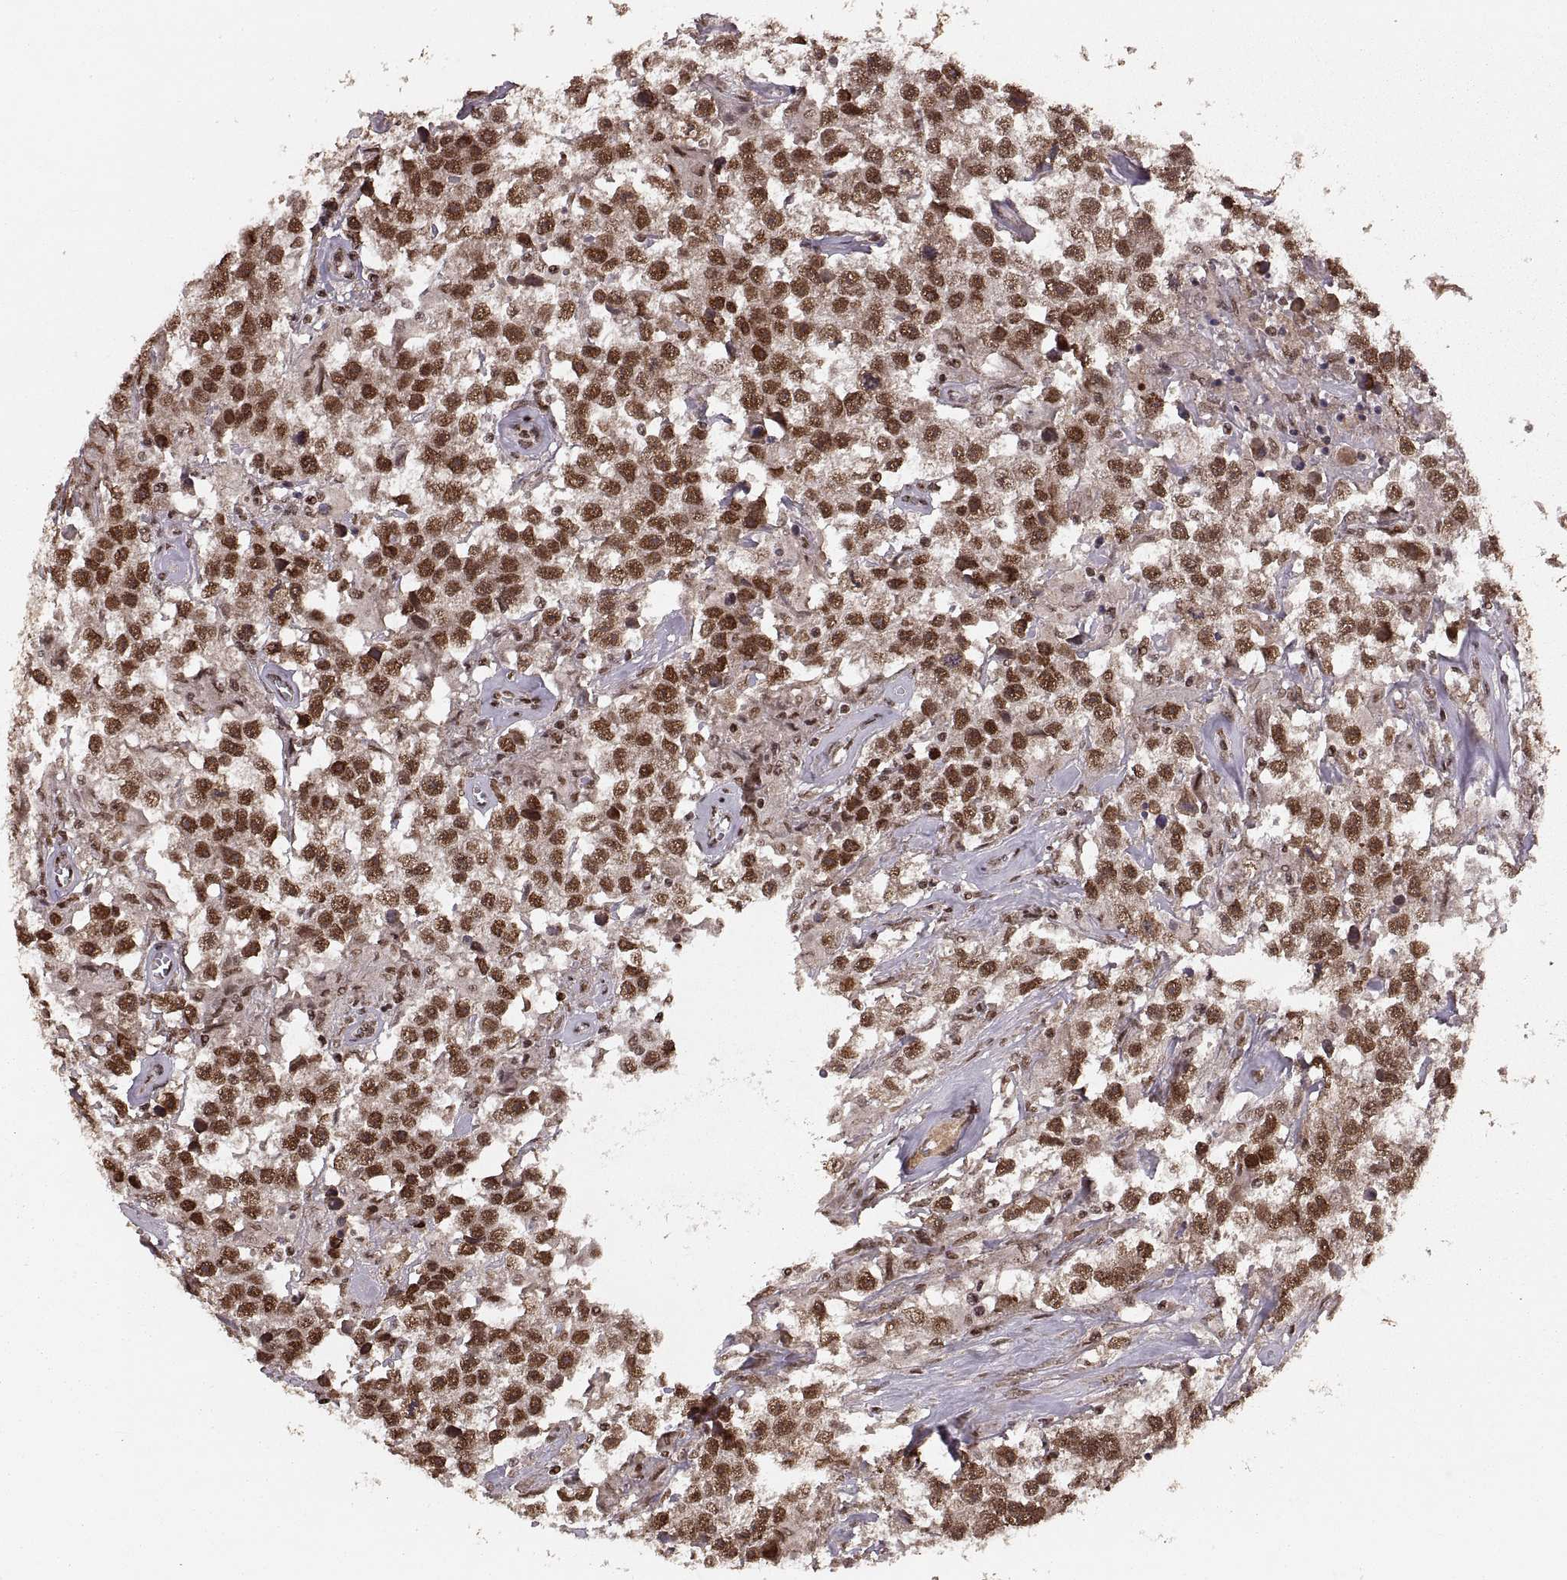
{"staining": {"intensity": "strong", "quantity": ">75%", "location": "nuclear"}, "tissue": "testis cancer", "cell_type": "Tumor cells", "image_type": "cancer", "snomed": [{"axis": "morphology", "description": "Seminoma, NOS"}, {"axis": "topography", "description": "Testis"}], "caption": "Immunohistochemical staining of human testis cancer exhibits high levels of strong nuclear positivity in about >75% of tumor cells.", "gene": "RFT1", "patient": {"sex": "male", "age": 43}}